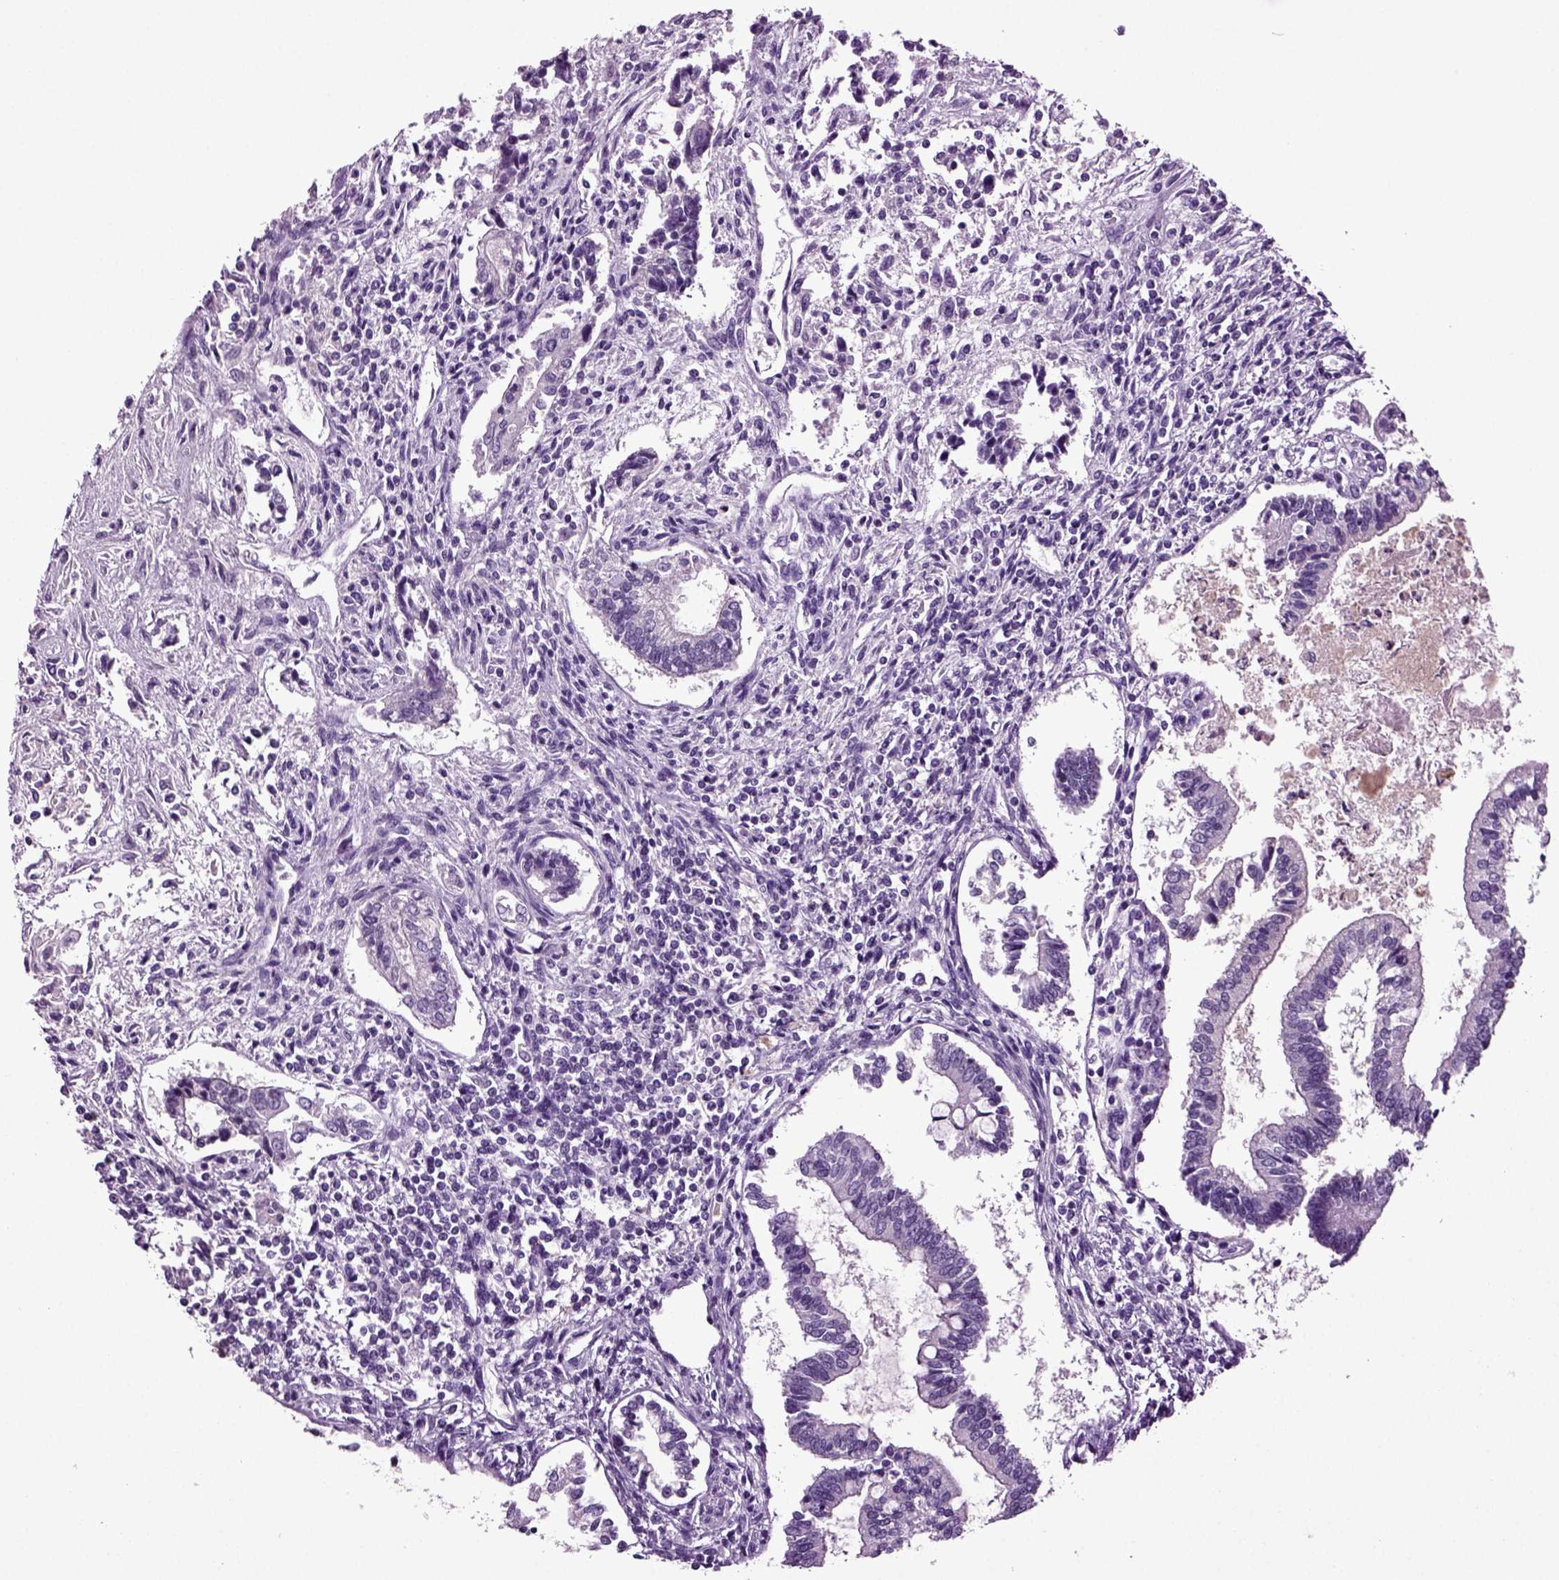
{"staining": {"intensity": "negative", "quantity": "none", "location": "none"}, "tissue": "testis cancer", "cell_type": "Tumor cells", "image_type": "cancer", "snomed": [{"axis": "morphology", "description": "Carcinoma, Embryonal, NOS"}, {"axis": "topography", "description": "Testis"}], "caption": "The immunohistochemistry (IHC) histopathology image has no significant staining in tumor cells of testis embryonal carcinoma tissue. (IHC, brightfield microscopy, high magnification).", "gene": "FGF11", "patient": {"sex": "male", "age": 37}}